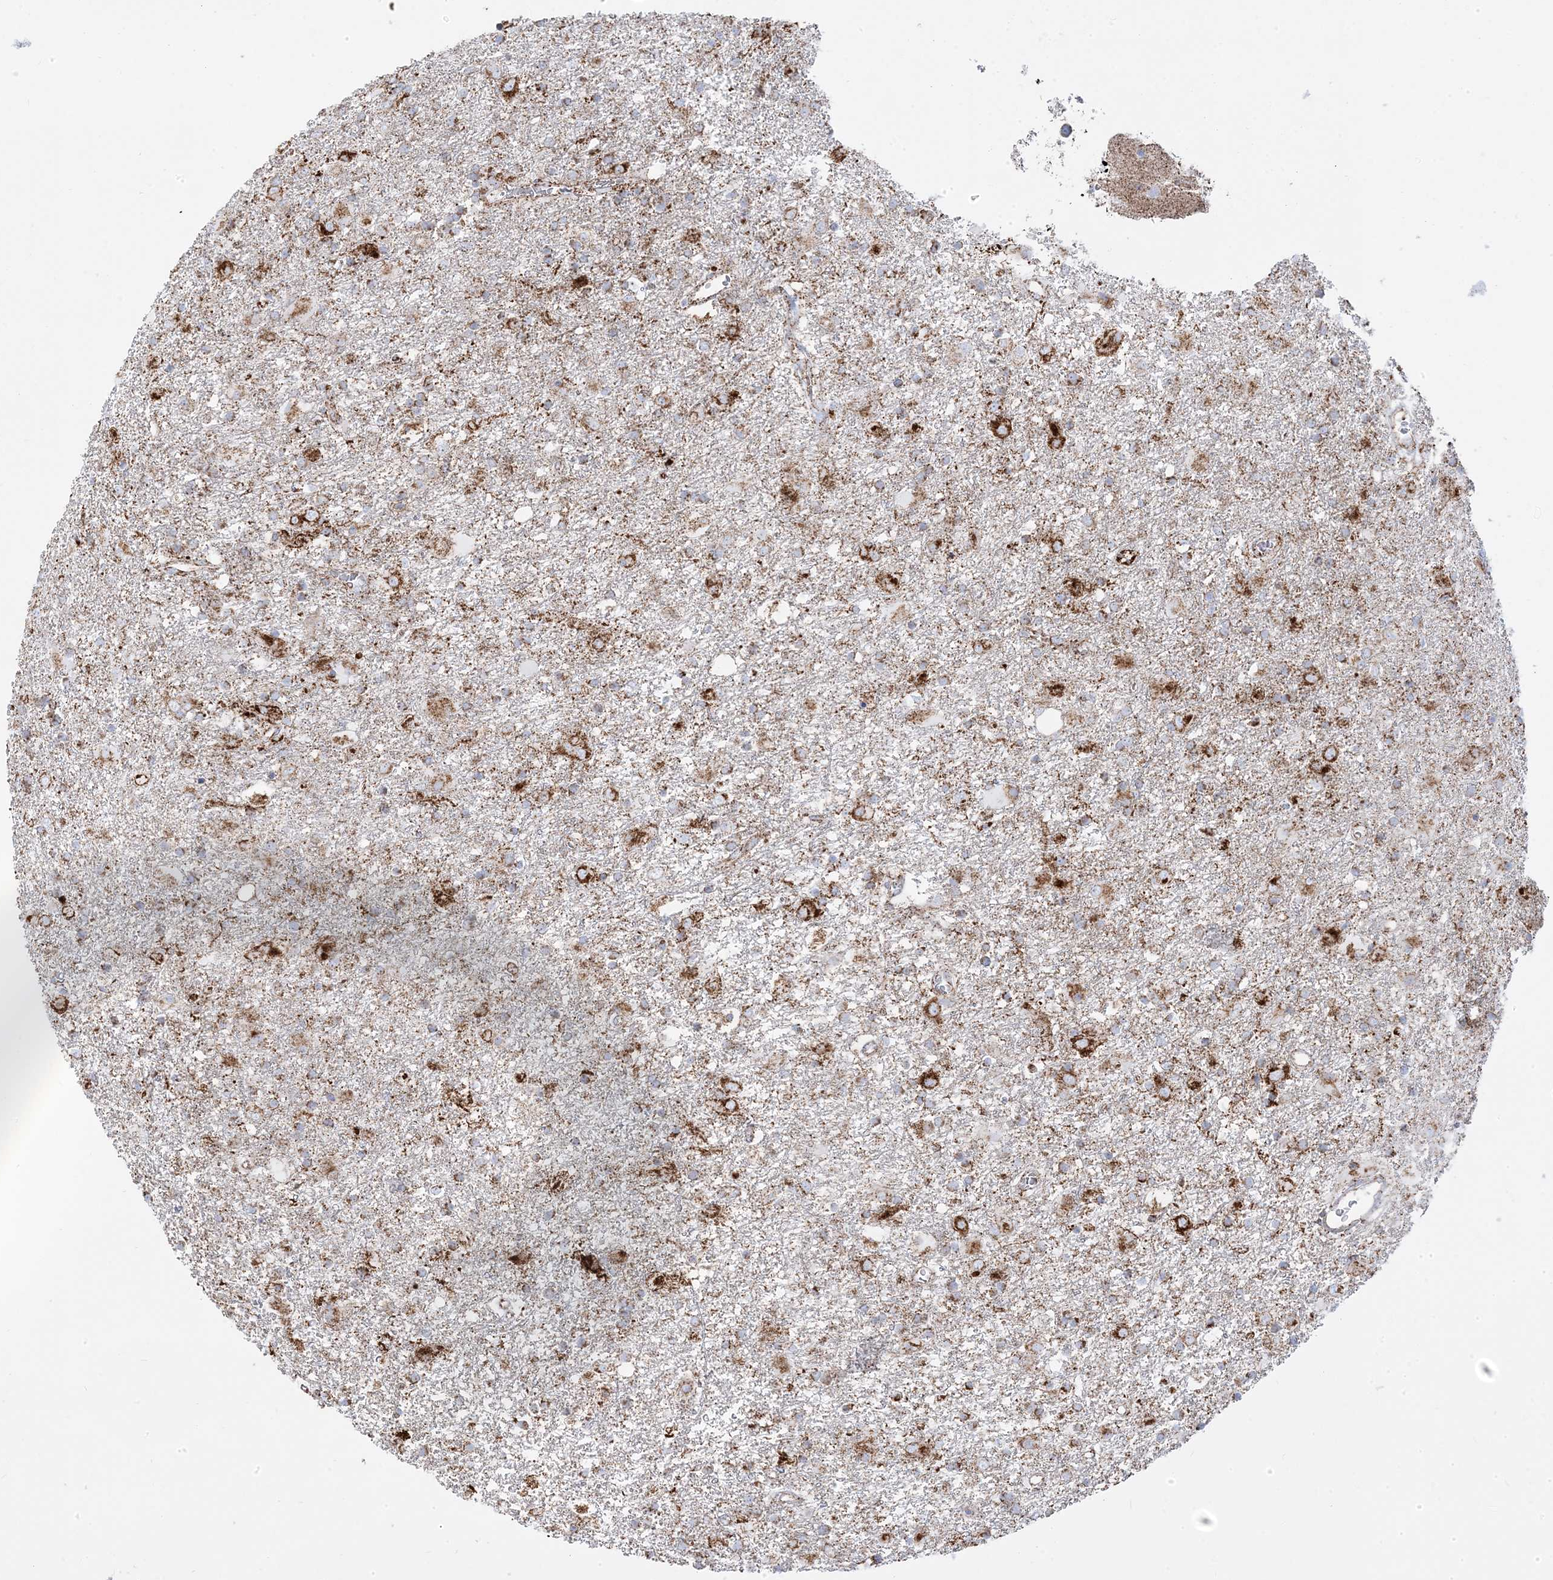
{"staining": {"intensity": "moderate", "quantity": ">75%", "location": "cytoplasmic/membranous"}, "tissue": "glioma", "cell_type": "Tumor cells", "image_type": "cancer", "snomed": [{"axis": "morphology", "description": "Glioma, malignant, Low grade"}, {"axis": "topography", "description": "Brain"}], "caption": "Malignant glioma (low-grade) was stained to show a protein in brown. There is medium levels of moderate cytoplasmic/membranous staining in about >75% of tumor cells.", "gene": "PCCB", "patient": {"sex": "male", "age": 65}}